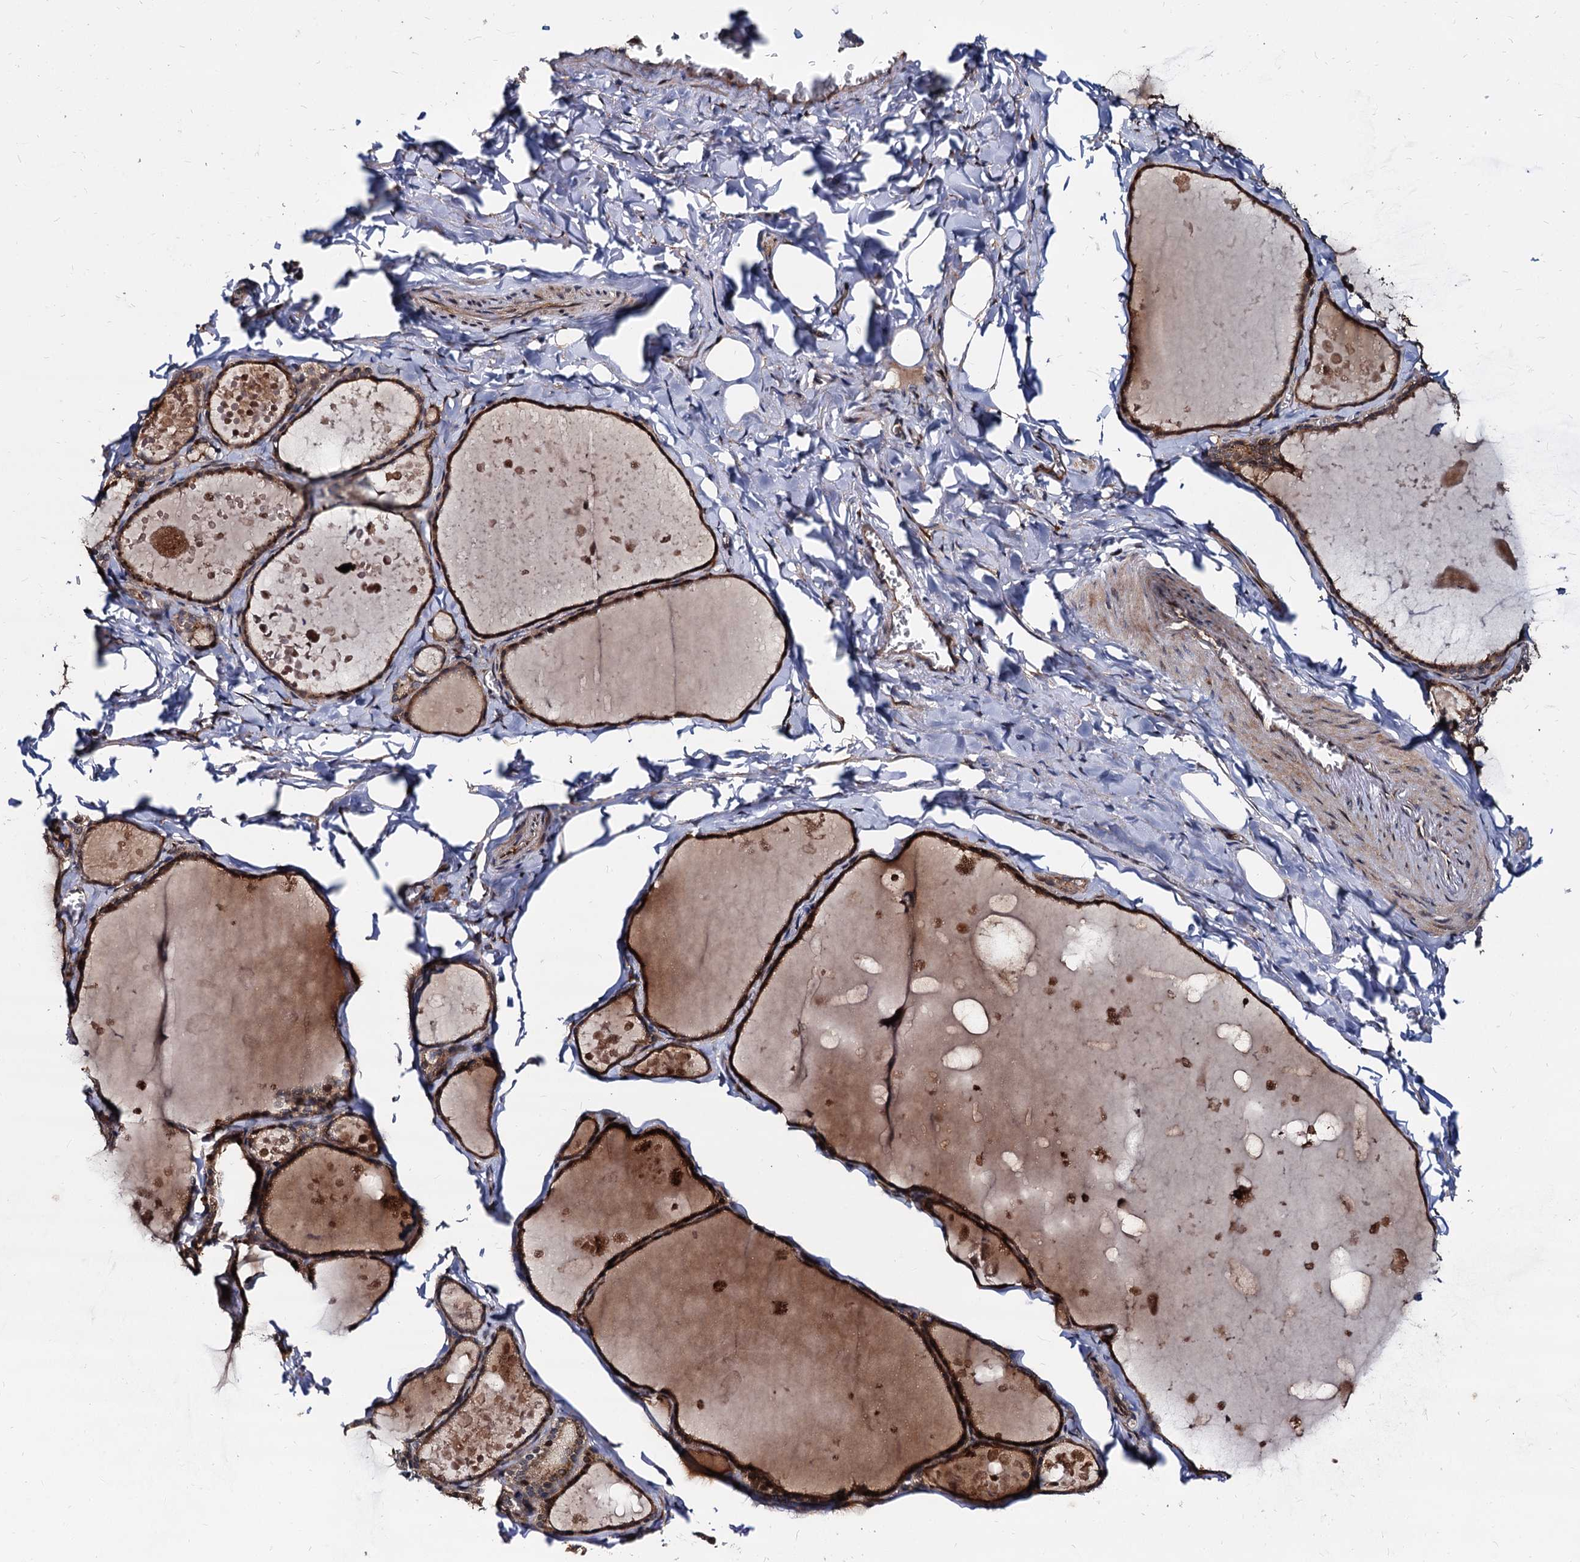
{"staining": {"intensity": "strong", "quantity": ">75%", "location": "cytoplasmic/membranous"}, "tissue": "thyroid gland", "cell_type": "Glandular cells", "image_type": "normal", "snomed": [{"axis": "morphology", "description": "Normal tissue, NOS"}, {"axis": "topography", "description": "Thyroid gland"}], "caption": "This is an image of IHC staining of normal thyroid gland, which shows strong staining in the cytoplasmic/membranous of glandular cells.", "gene": "WWC3", "patient": {"sex": "male", "age": 56}}